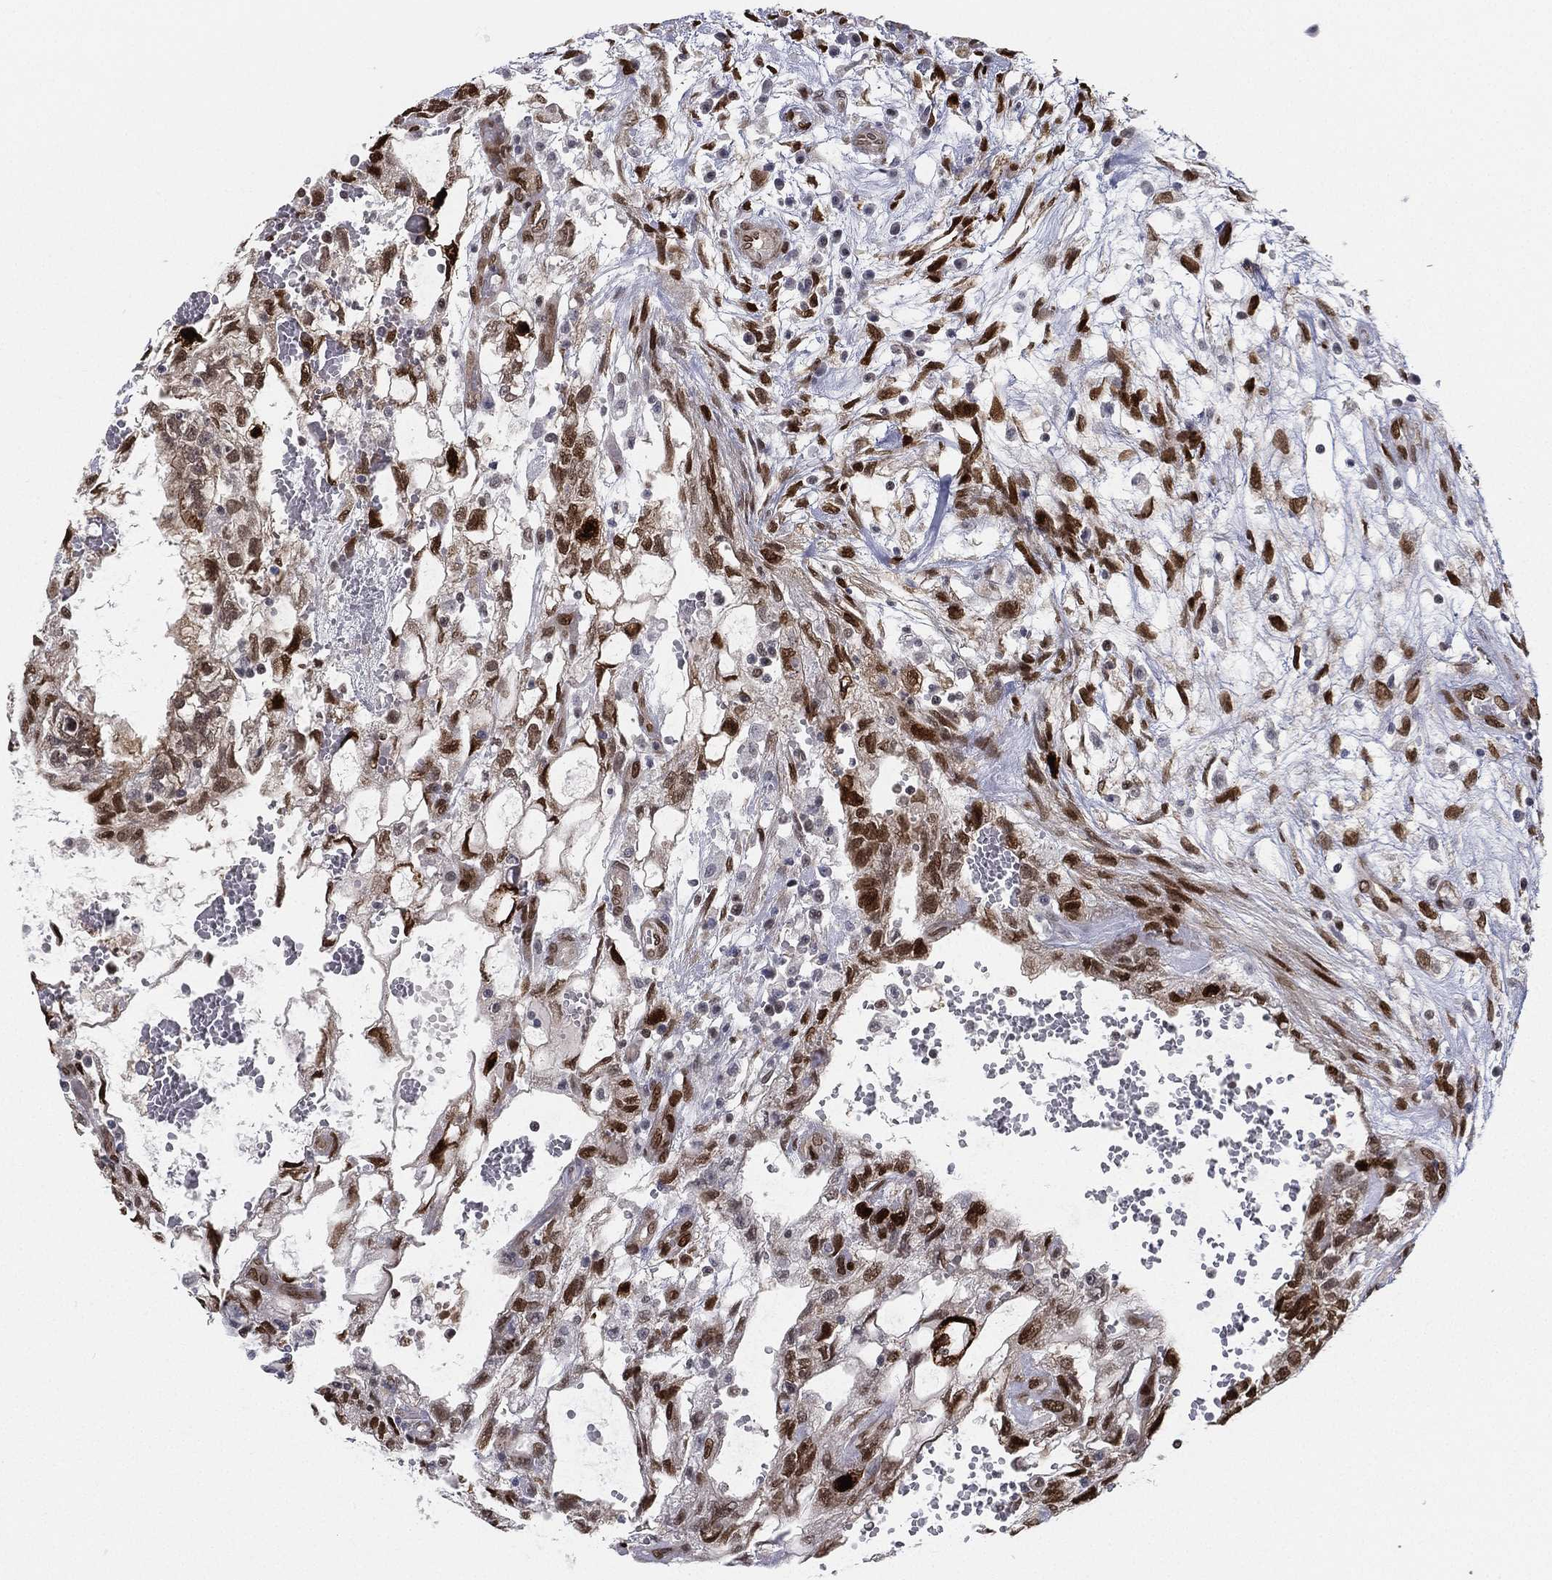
{"staining": {"intensity": "strong", "quantity": "25%-75%", "location": "cytoplasmic/membranous"}, "tissue": "testis cancer", "cell_type": "Tumor cells", "image_type": "cancer", "snomed": [{"axis": "morphology", "description": "Normal tissue, NOS"}, {"axis": "morphology", "description": "Carcinoma, Embryonal, NOS"}, {"axis": "topography", "description": "Testis"}, {"axis": "topography", "description": "Epididymis"}], "caption": "Immunohistochemistry (IHC) of testis cancer displays high levels of strong cytoplasmic/membranous staining in about 25%-75% of tumor cells.", "gene": "LMNB1", "patient": {"sex": "male", "age": 32}}